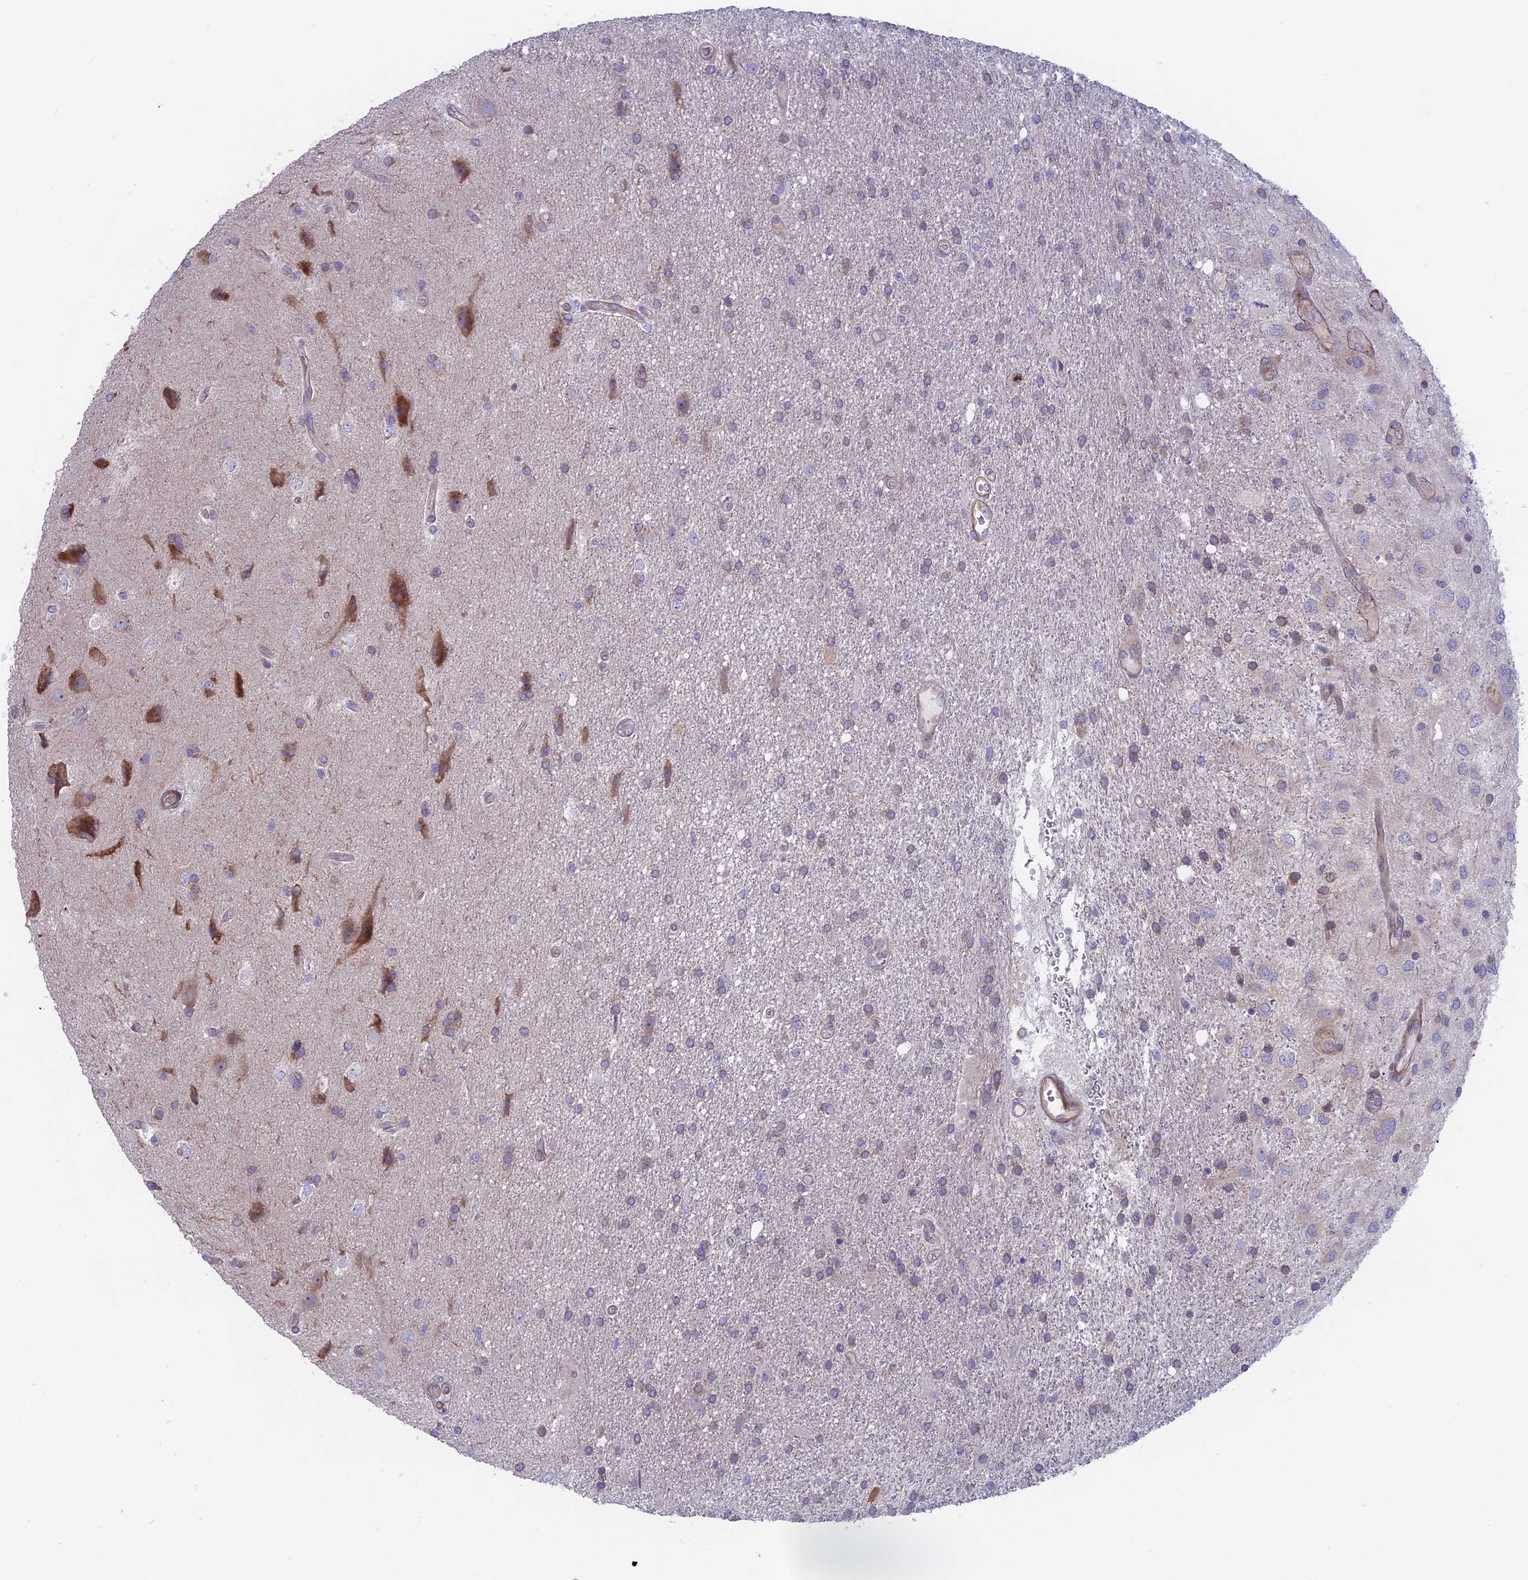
{"staining": {"intensity": "negative", "quantity": "none", "location": "none"}, "tissue": "glioma", "cell_type": "Tumor cells", "image_type": "cancer", "snomed": [{"axis": "morphology", "description": "Glioma, malignant, Low grade"}, {"axis": "topography", "description": "Brain"}], "caption": "Low-grade glioma (malignant) was stained to show a protein in brown. There is no significant positivity in tumor cells.", "gene": "MYO5B", "patient": {"sex": "male", "age": 66}}